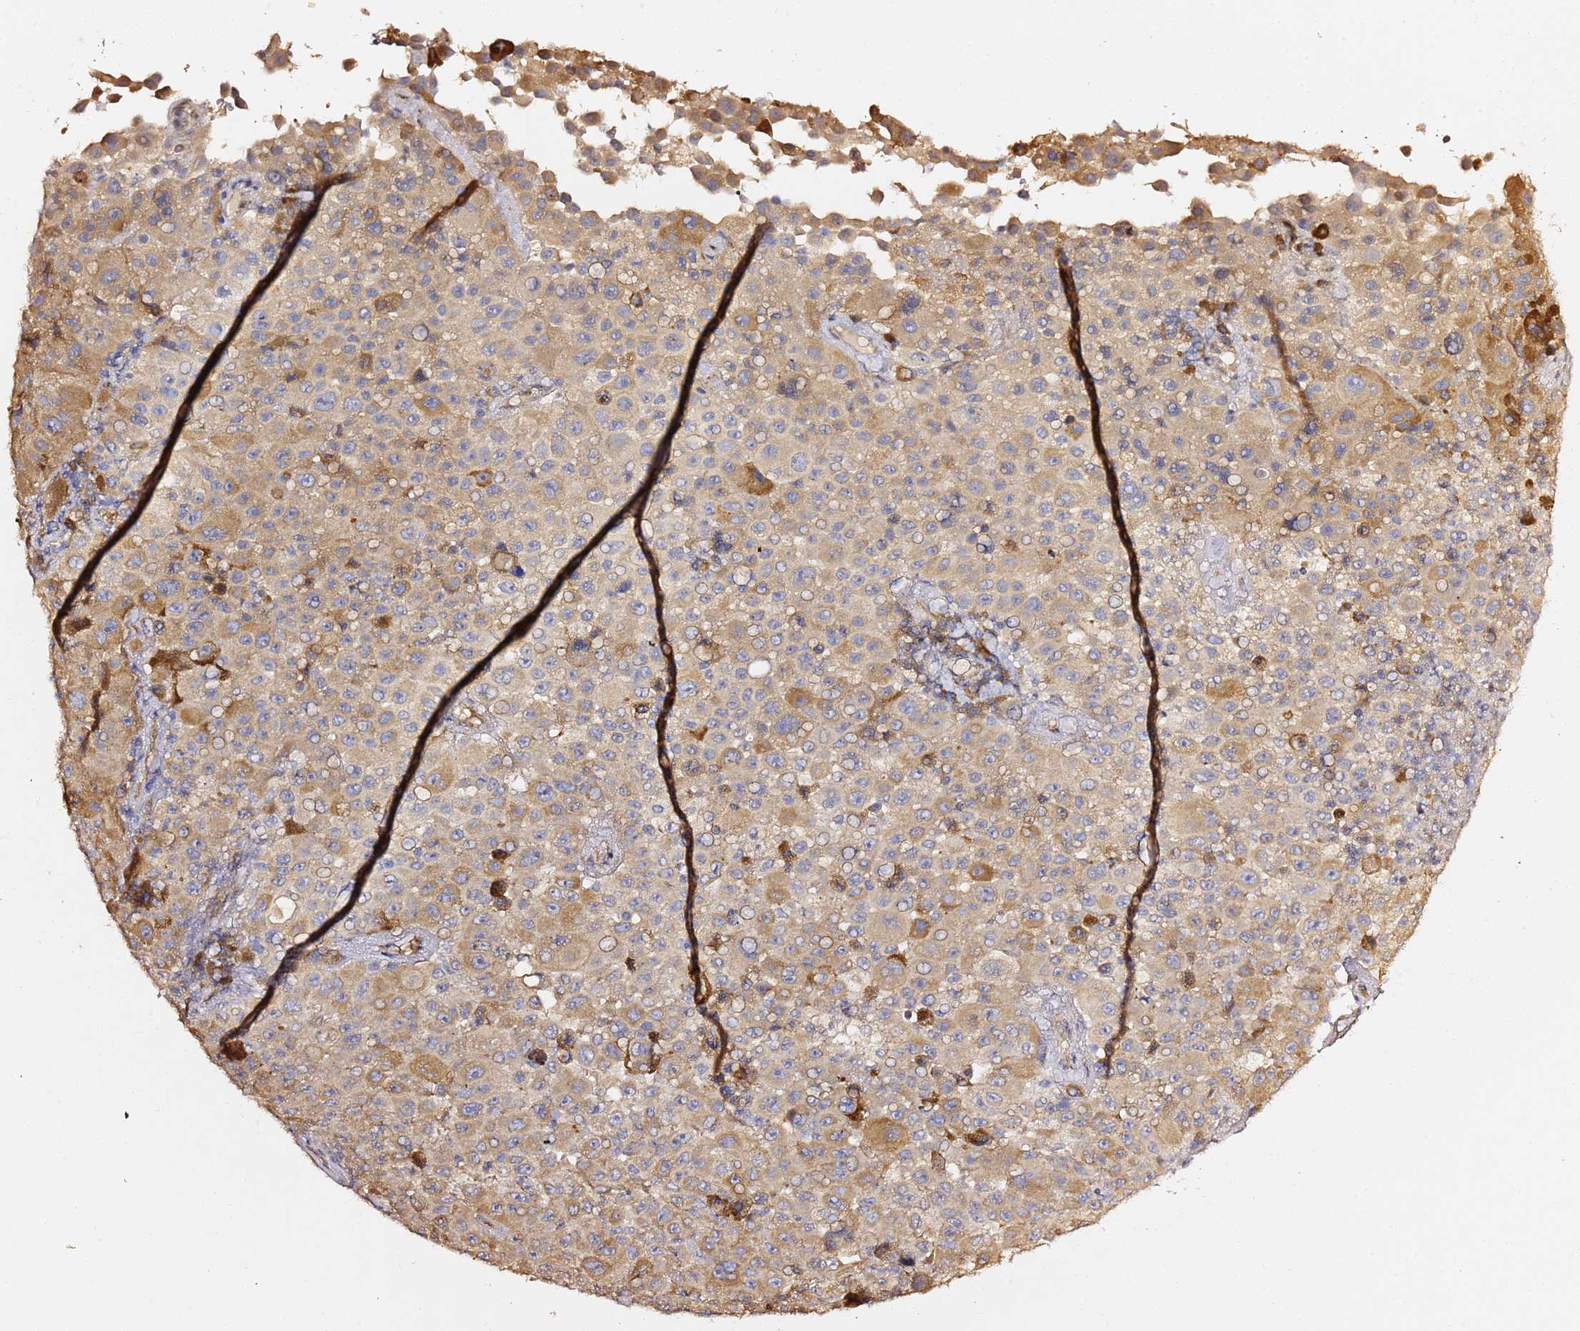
{"staining": {"intensity": "moderate", "quantity": "<25%", "location": "cytoplasmic/membranous"}, "tissue": "melanoma", "cell_type": "Tumor cells", "image_type": "cancer", "snomed": [{"axis": "morphology", "description": "Malignant melanoma, Metastatic site"}, {"axis": "topography", "description": "Lymph node"}], "caption": "Immunohistochemical staining of human melanoma reveals moderate cytoplasmic/membranous protein positivity in approximately <25% of tumor cells.", "gene": "HSD17B7", "patient": {"sex": "male", "age": 62}}